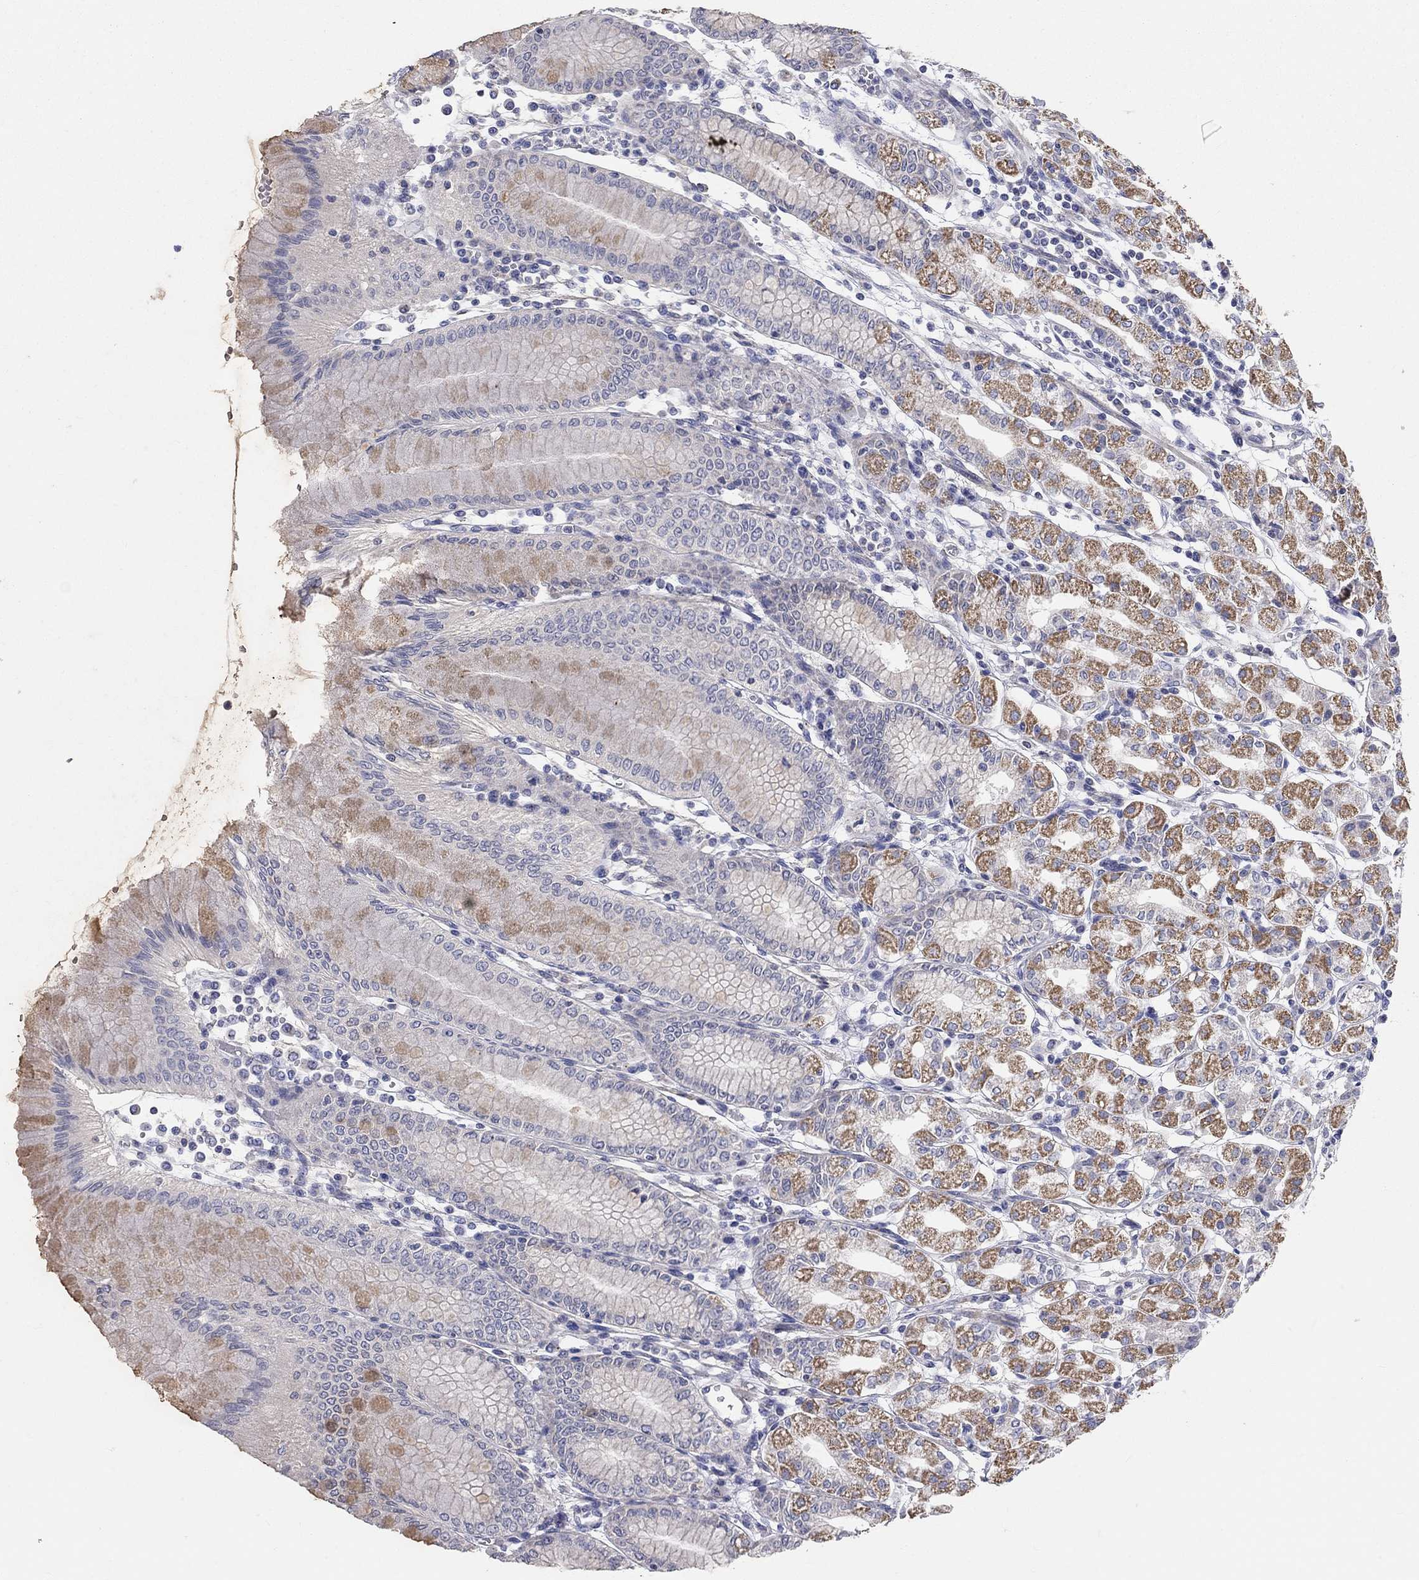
{"staining": {"intensity": "strong", "quantity": "25%-75%", "location": "cytoplasmic/membranous"}, "tissue": "stomach", "cell_type": "Glandular cells", "image_type": "normal", "snomed": [{"axis": "morphology", "description": "Normal tissue, NOS"}, {"axis": "topography", "description": "Skeletal muscle"}, {"axis": "topography", "description": "Stomach"}], "caption": "This photomicrograph exhibits immunohistochemistry (IHC) staining of unremarkable human stomach, with high strong cytoplasmic/membranous positivity in about 25%-75% of glandular cells.", "gene": "CFAP161", "patient": {"sex": "female", "age": 57}}